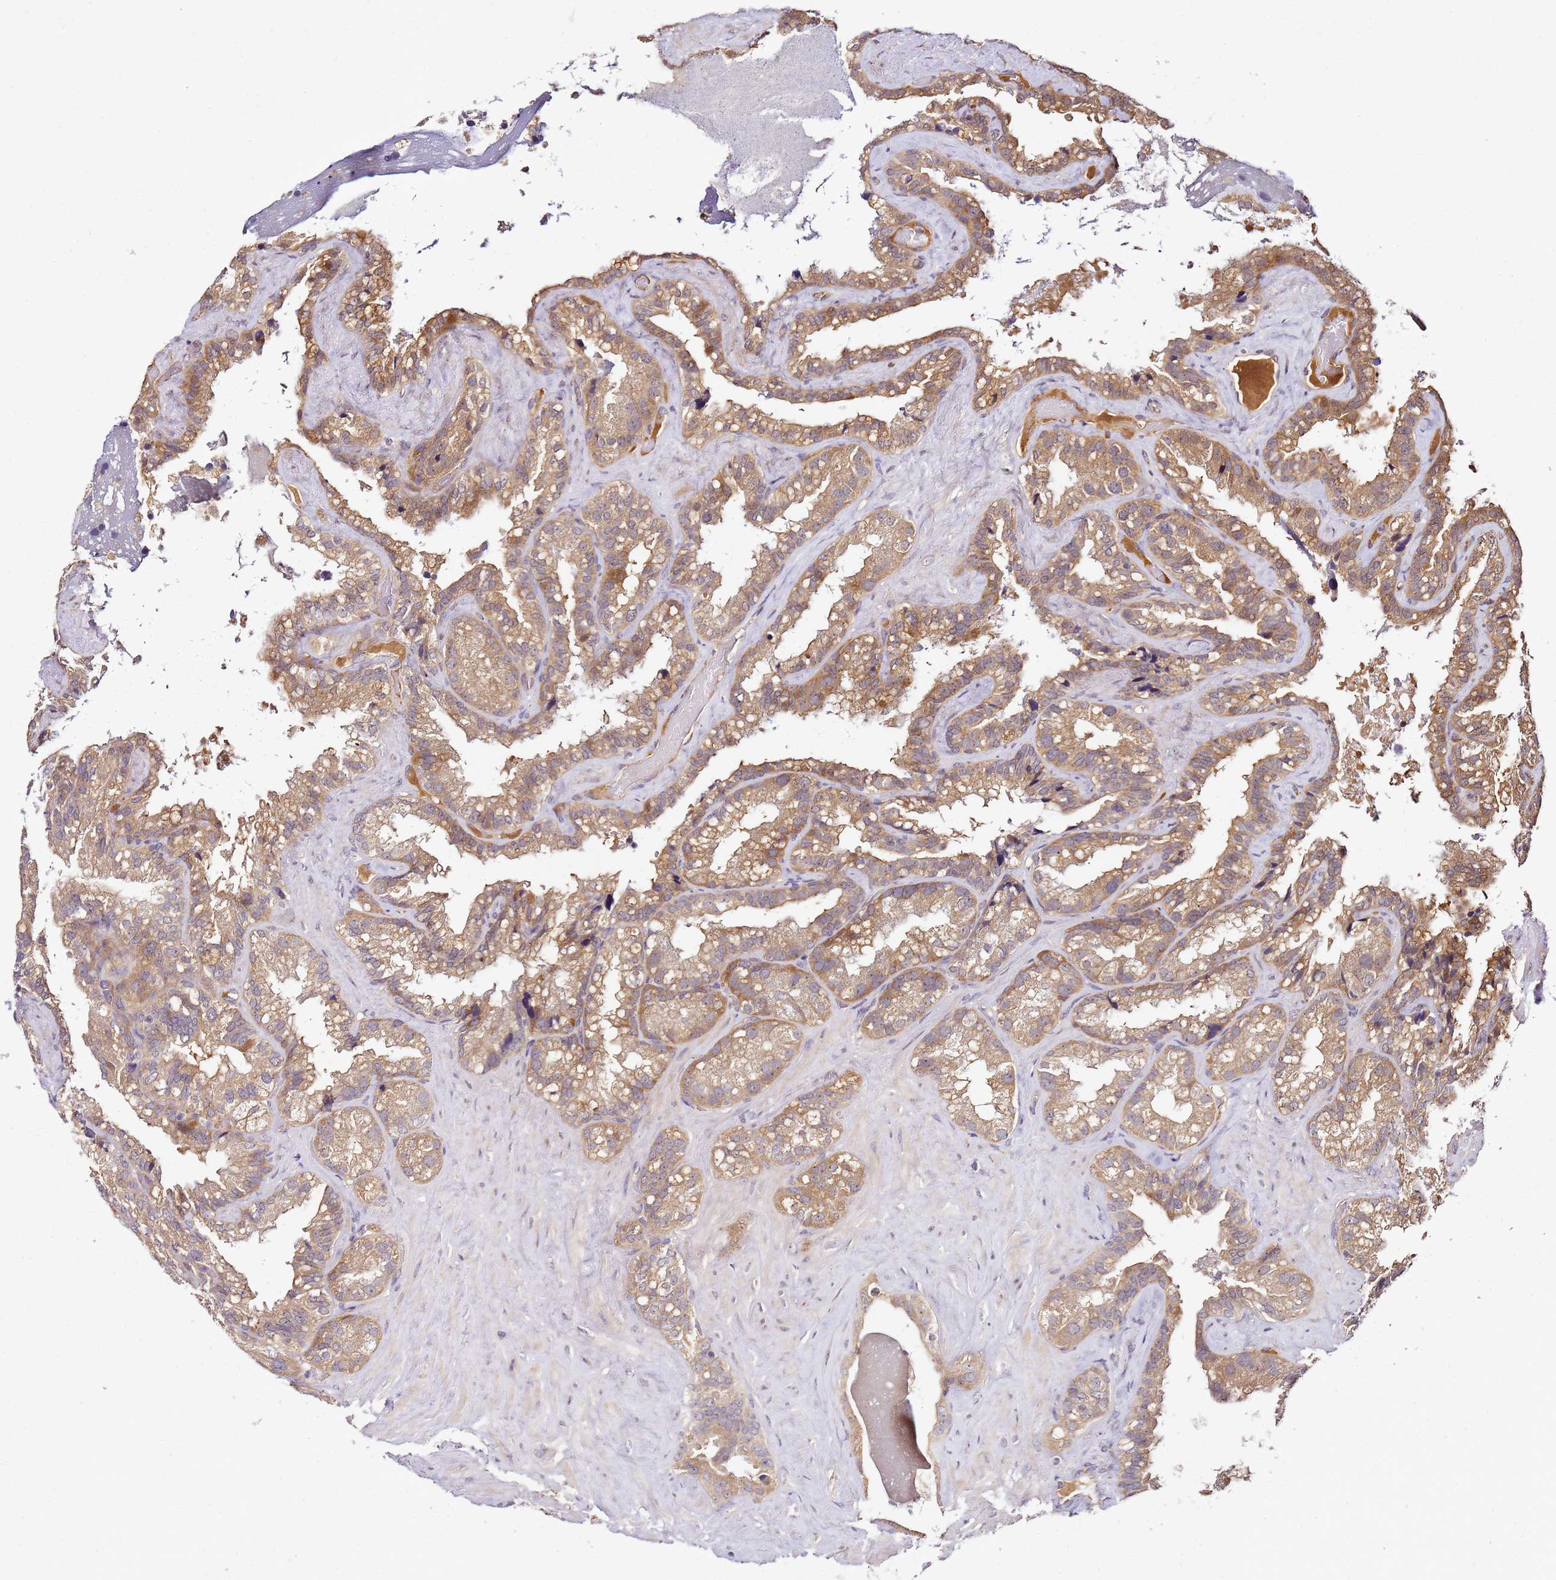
{"staining": {"intensity": "moderate", "quantity": ">75%", "location": "cytoplasmic/membranous"}, "tissue": "seminal vesicle", "cell_type": "Glandular cells", "image_type": "normal", "snomed": [{"axis": "morphology", "description": "Normal tissue, NOS"}, {"axis": "topography", "description": "Prostate"}, {"axis": "topography", "description": "Seminal veicle"}], "caption": "Protein expression analysis of normal human seminal vesicle reveals moderate cytoplasmic/membranous expression in about >75% of glandular cells. Nuclei are stained in blue.", "gene": "DDX27", "patient": {"sex": "male", "age": 68}}